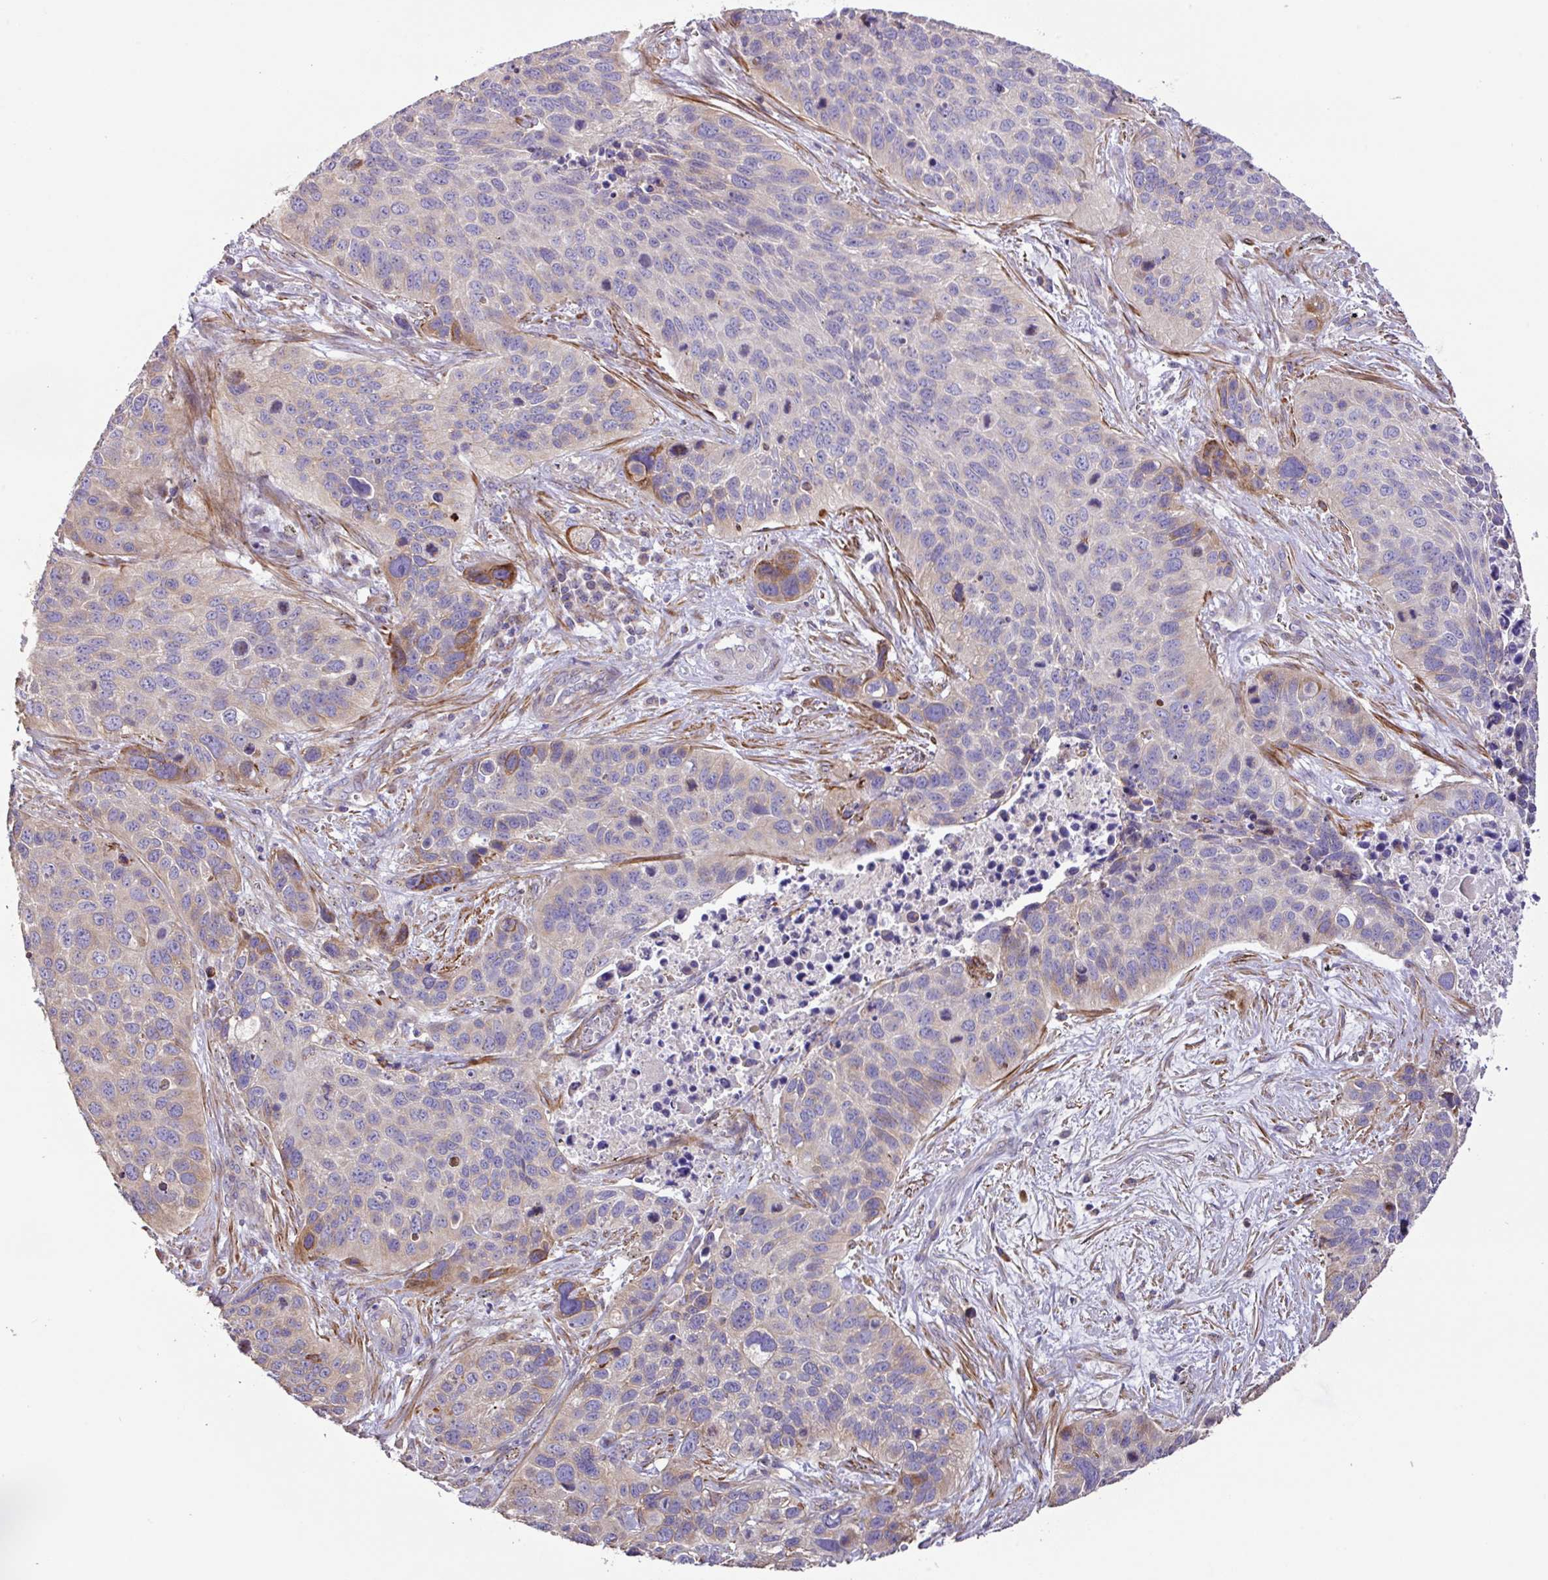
{"staining": {"intensity": "moderate", "quantity": "<25%", "location": "cytoplasmic/membranous"}, "tissue": "lung cancer", "cell_type": "Tumor cells", "image_type": "cancer", "snomed": [{"axis": "morphology", "description": "Squamous cell carcinoma, NOS"}, {"axis": "topography", "description": "Lung"}], "caption": "Immunohistochemical staining of human lung squamous cell carcinoma demonstrates low levels of moderate cytoplasmic/membranous staining in about <25% of tumor cells.", "gene": "MRRF", "patient": {"sex": "male", "age": 62}}